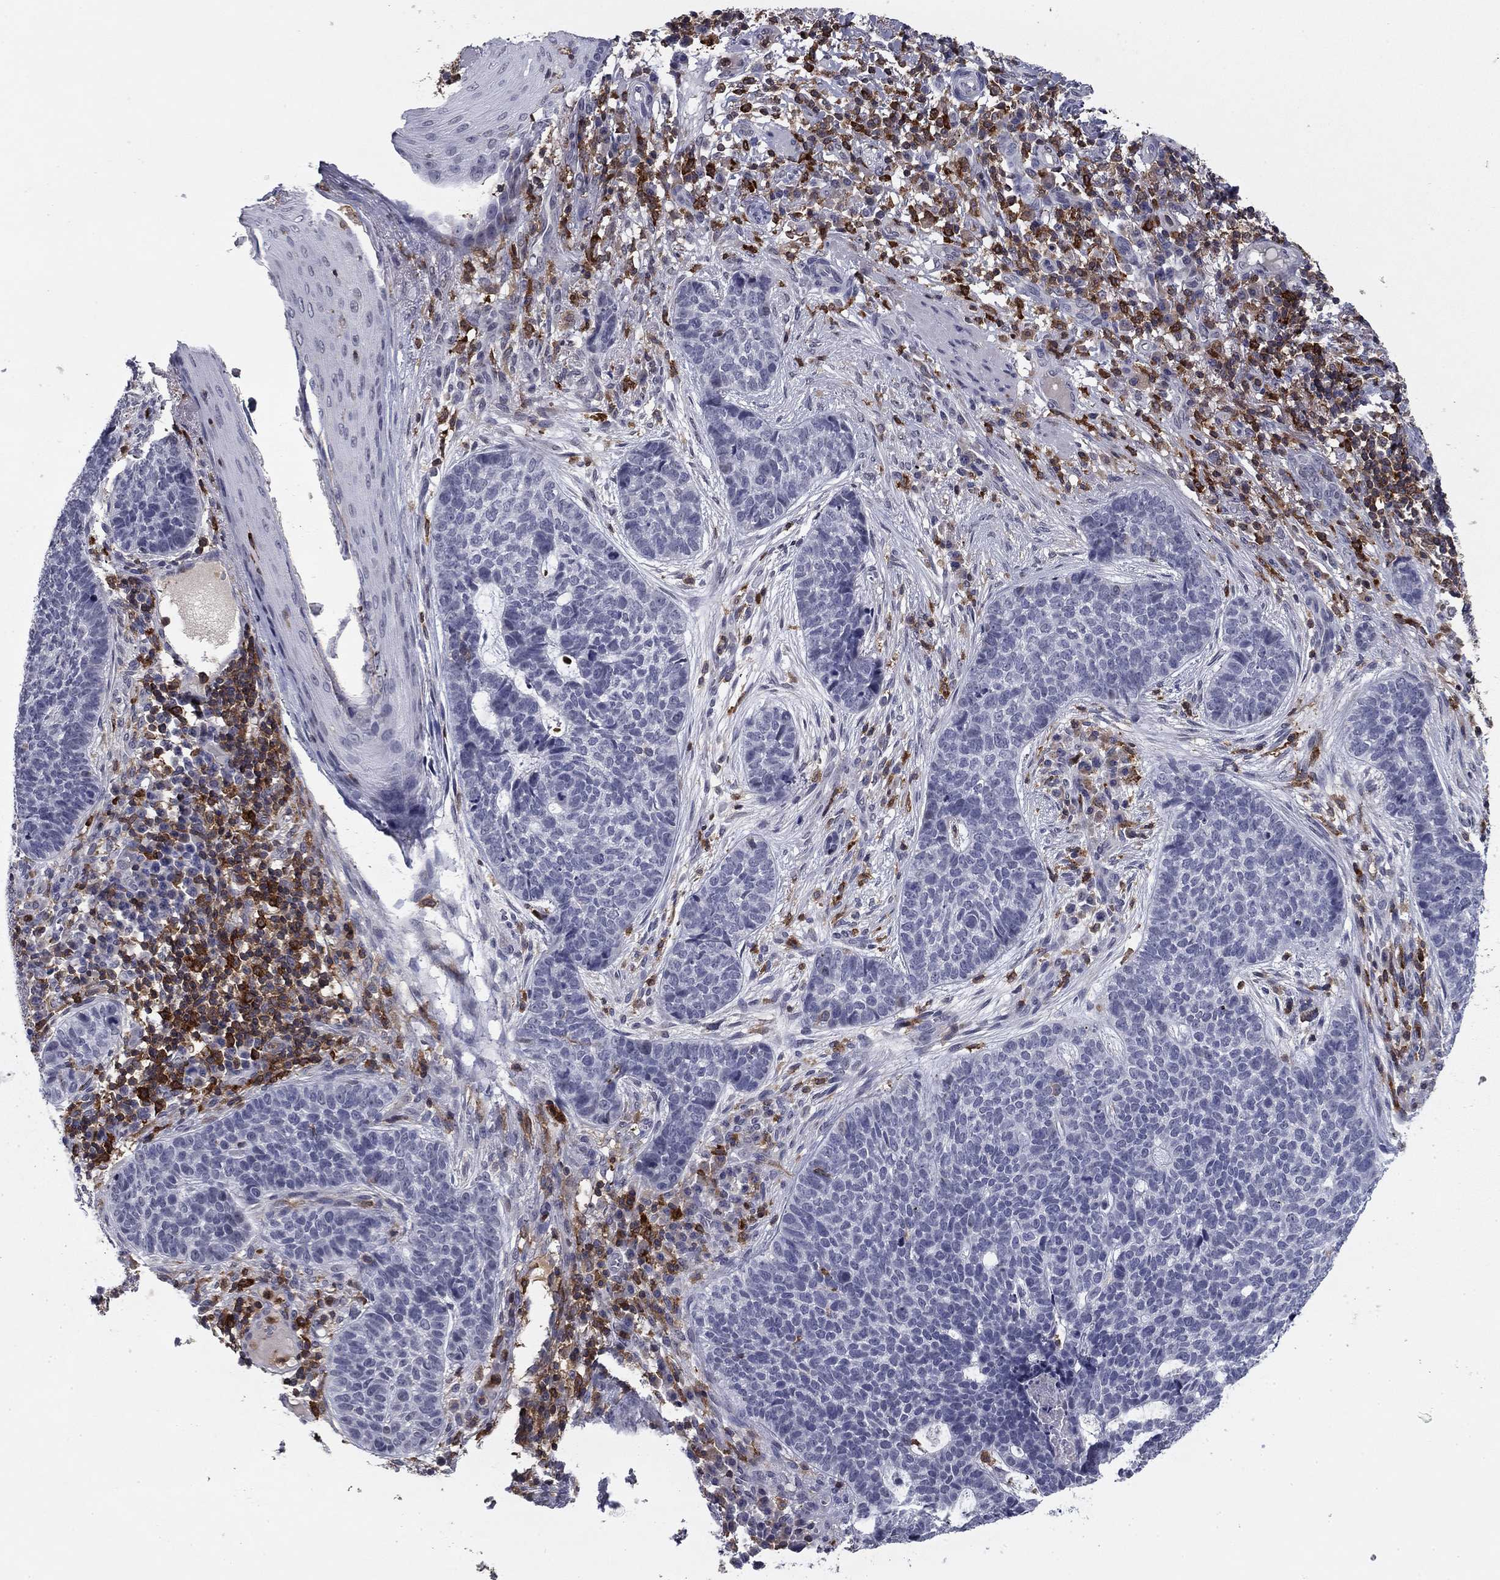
{"staining": {"intensity": "negative", "quantity": "none", "location": "none"}, "tissue": "skin cancer", "cell_type": "Tumor cells", "image_type": "cancer", "snomed": [{"axis": "morphology", "description": "Basal cell carcinoma"}, {"axis": "topography", "description": "Skin"}], "caption": "Skin basal cell carcinoma stained for a protein using immunohistochemistry demonstrates no expression tumor cells.", "gene": "PLCB2", "patient": {"sex": "female", "age": 69}}